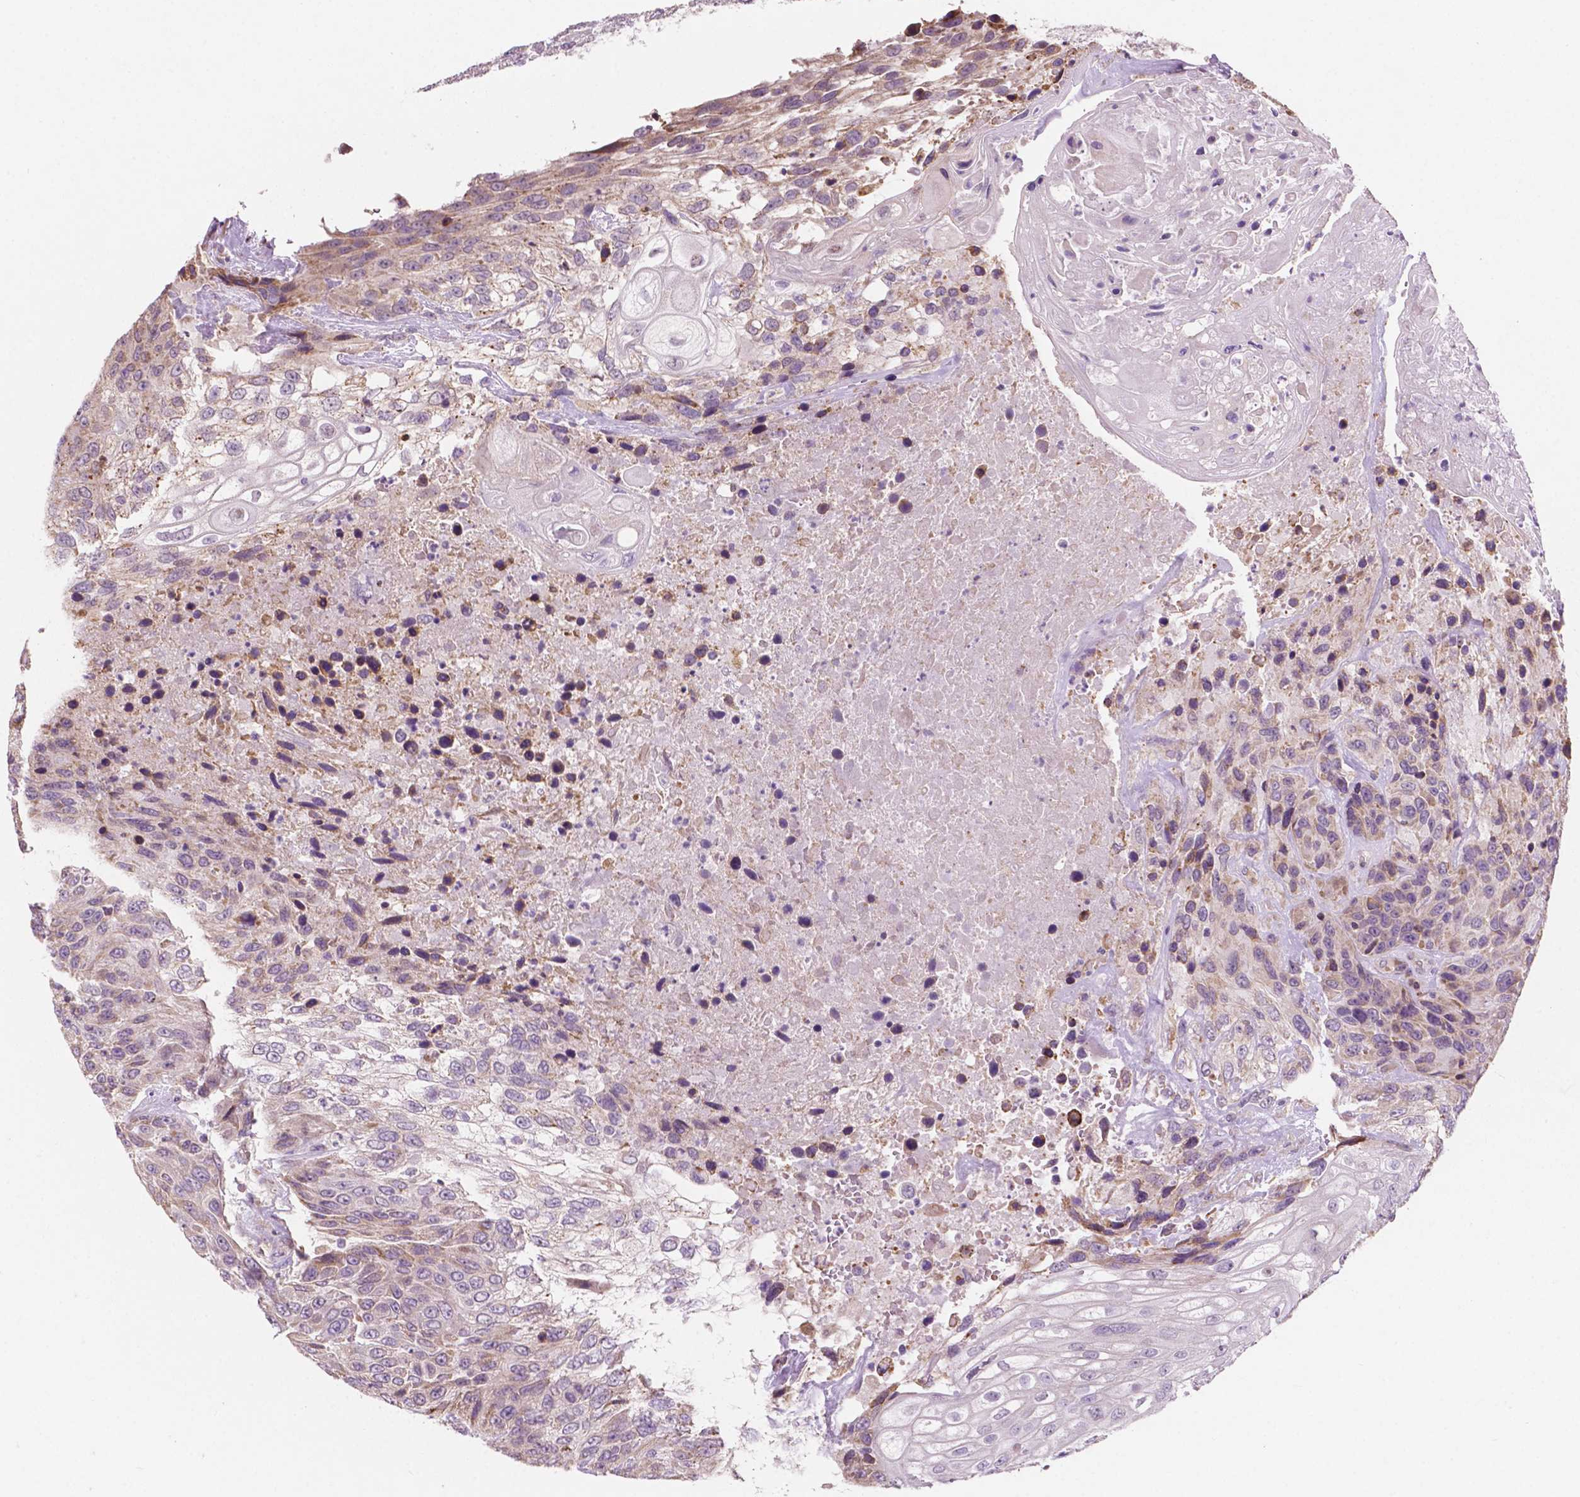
{"staining": {"intensity": "weak", "quantity": "25%-75%", "location": "cytoplasmic/membranous"}, "tissue": "urothelial cancer", "cell_type": "Tumor cells", "image_type": "cancer", "snomed": [{"axis": "morphology", "description": "Urothelial carcinoma, High grade"}, {"axis": "topography", "description": "Urinary bladder"}], "caption": "Urothelial cancer tissue shows weak cytoplasmic/membranous staining in about 25%-75% of tumor cells (Stains: DAB in brown, nuclei in blue, Microscopy: brightfield microscopy at high magnification).", "gene": "LRP1B", "patient": {"sex": "female", "age": 70}}